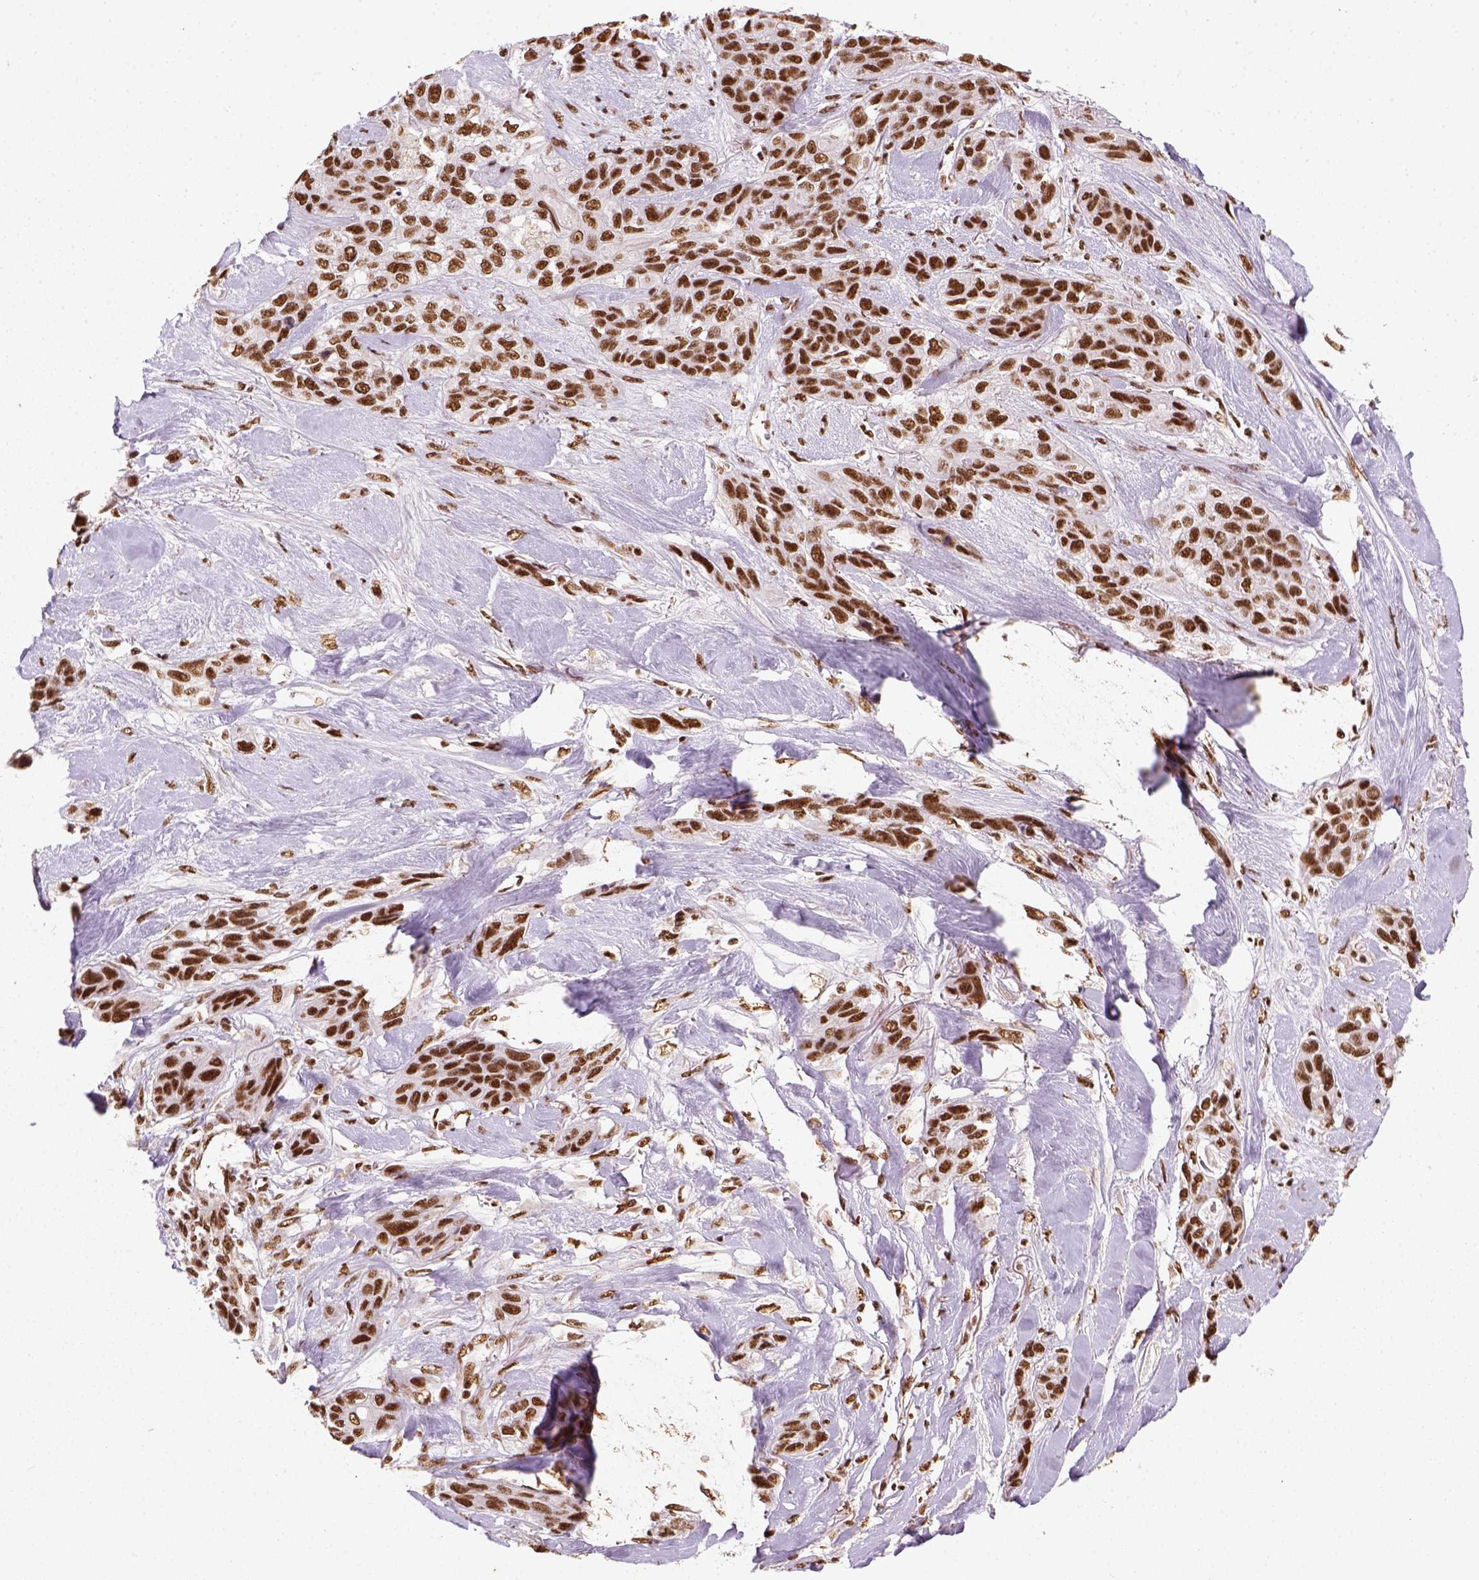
{"staining": {"intensity": "strong", "quantity": ">75%", "location": "nuclear"}, "tissue": "lung cancer", "cell_type": "Tumor cells", "image_type": "cancer", "snomed": [{"axis": "morphology", "description": "Squamous cell carcinoma, NOS"}, {"axis": "topography", "description": "Lung"}], "caption": "Lung squamous cell carcinoma stained with a protein marker demonstrates strong staining in tumor cells.", "gene": "CCAR1", "patient": {"sex": "female", "age": 70}}